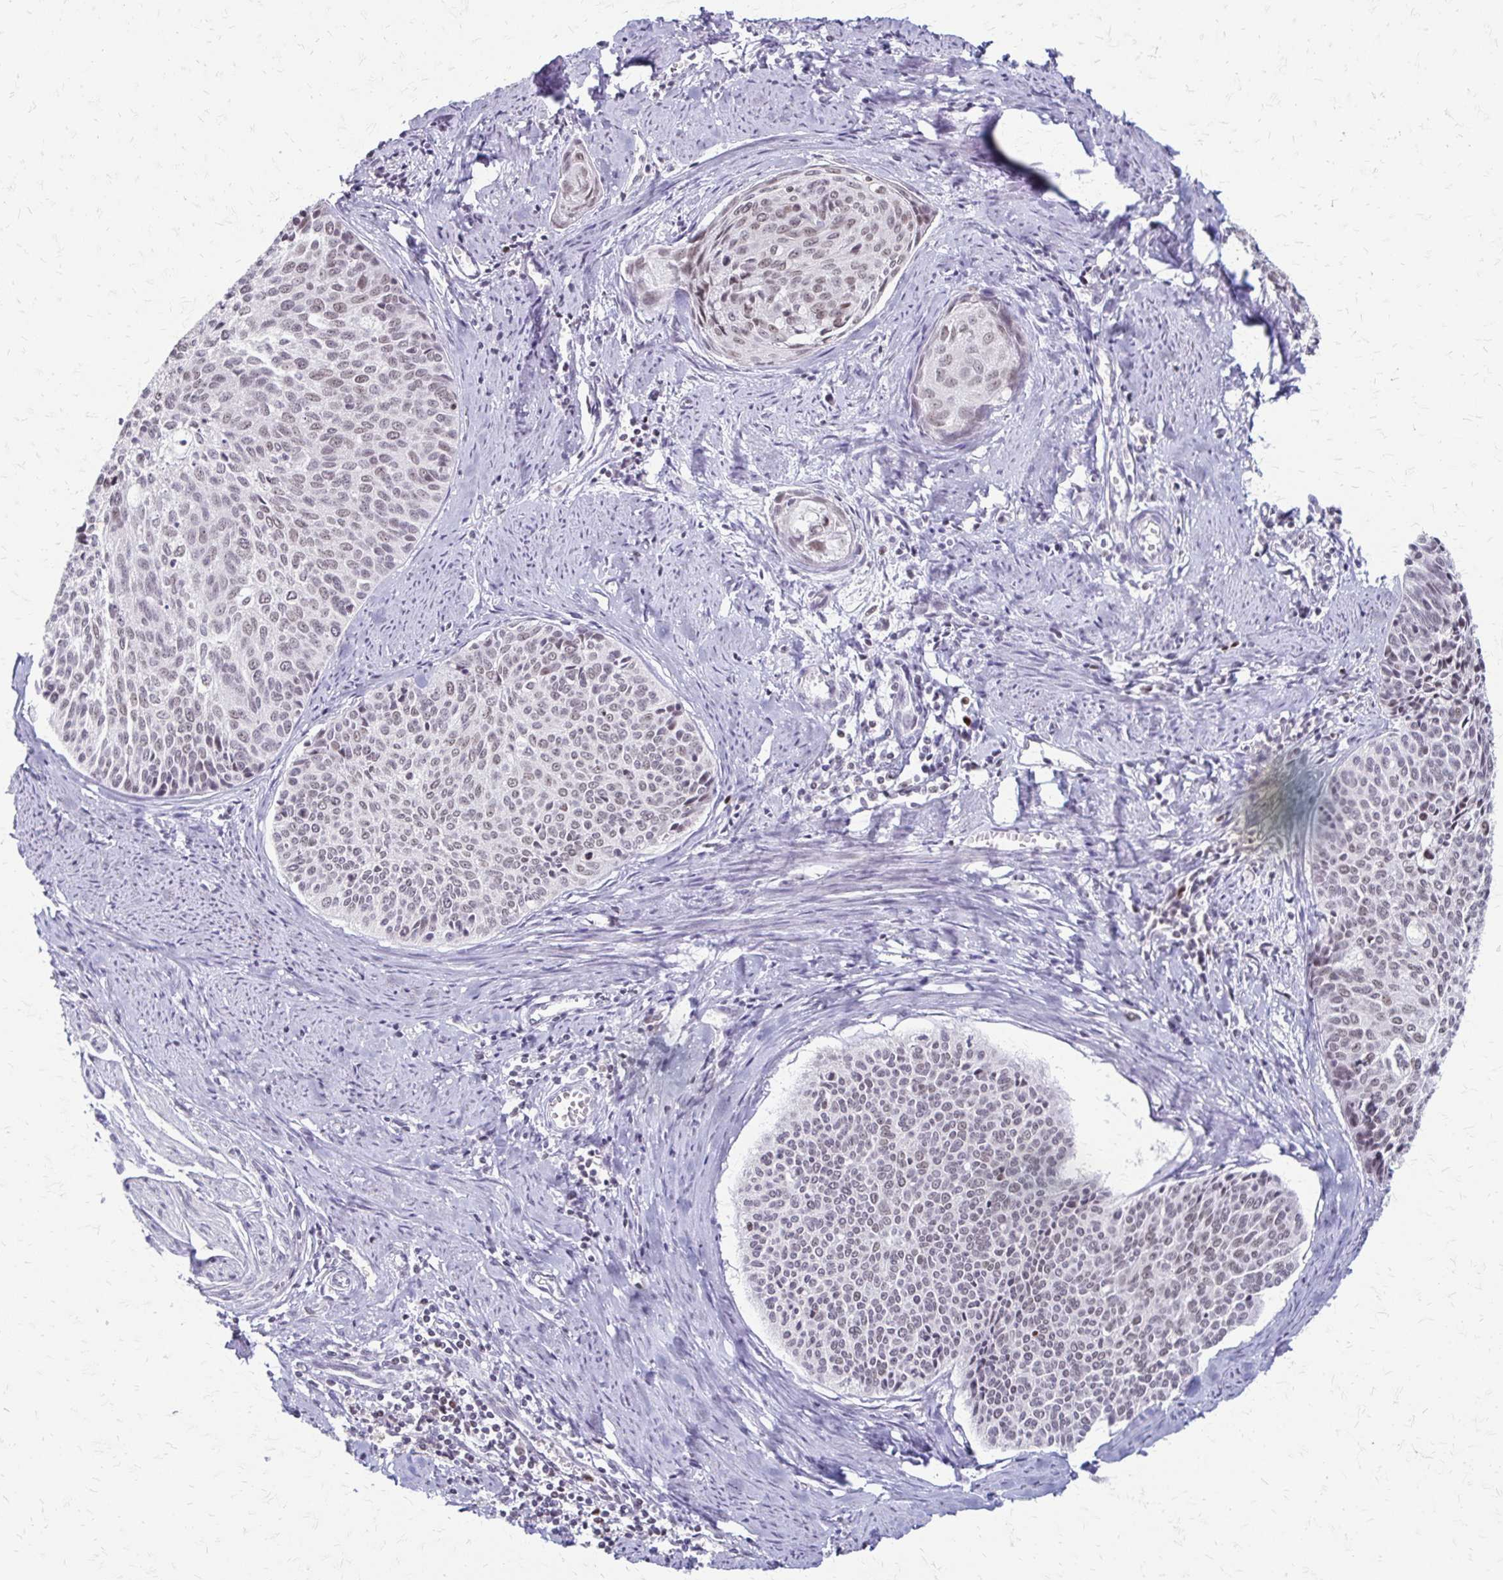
{"staining": {"intensity": "weak", "quantity": "25%-75%", "location": "nuclear"}, "tissue": "cervical cancer", "cell_type": "Tumor cells", "image_type": "cancer", "snomed": [{"axis": "morphology", "description": "Squamous cell carcinoma, NOS"}, {"axis": "topography", "description": "Cervix"}], "caption": "Human cervical squamous cell carcinoma stained for a protein (brown) shows weak nuclear positive positivity in about 25%-75% of tumor cells.", "gene": "EED", "patient": {"sex": "female", "age": 55}}